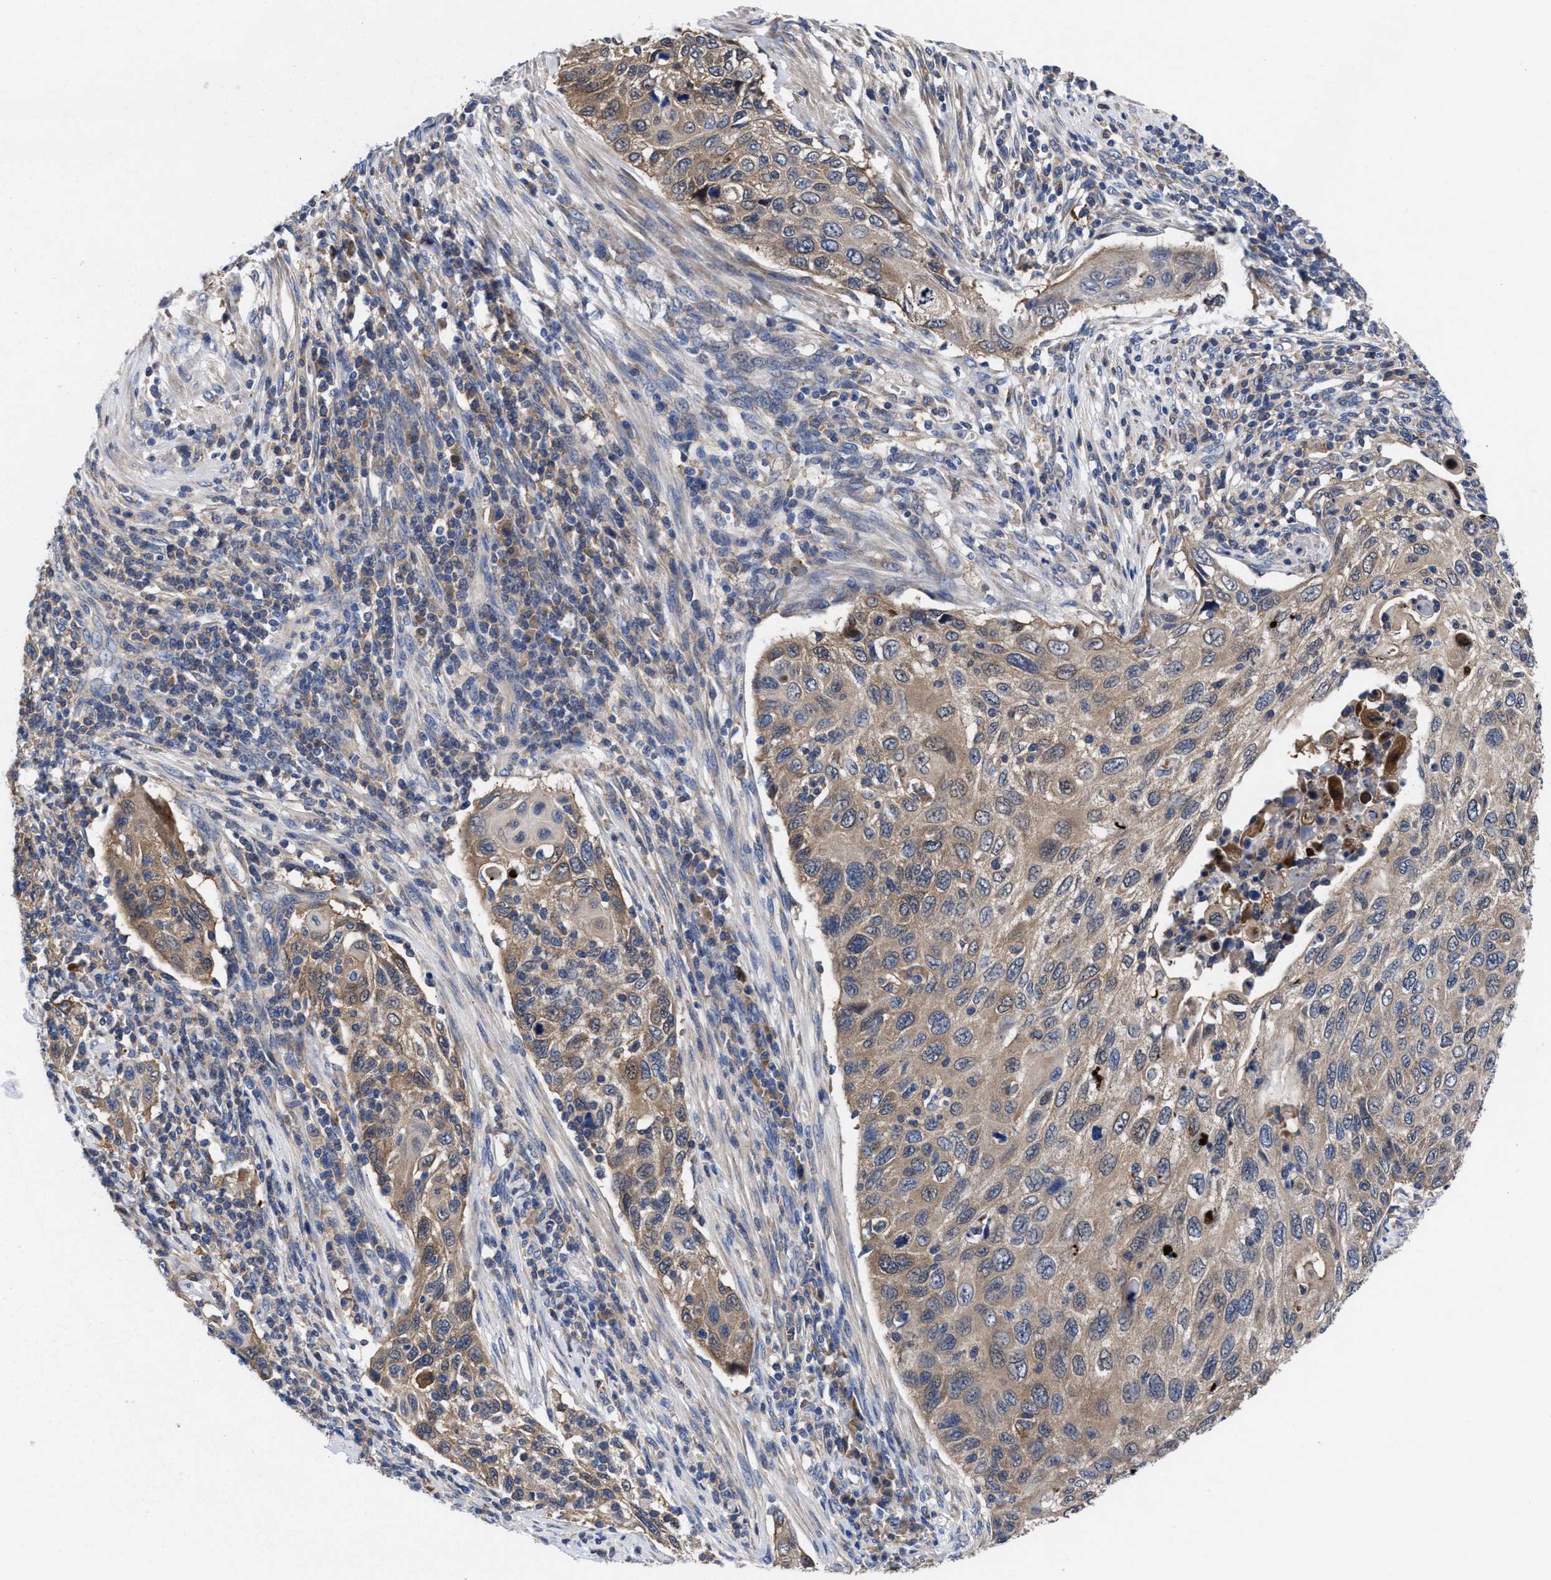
{"staining": {"intensity": "moderate", "quantity": ">75%", "location": "cytoplasmic/membranous"}, "tissue": "cervical cancer", "cell_type": "Tumor cells", "image_type": "cancer", "snomed": [{"axis": "morphology", "description": "Squamous cell carcinoma, NOS"}, {"axis": "topography", "description": "Cervix"}], "caption": "Protein staining of squamous cell carcinoma (cervical) tissue shows moderate cytoplasmic/membranous positivity in about >75% of tumor cells.", "gene": "TXNDC17", "patient": {"sex": "female", "age": 70}}